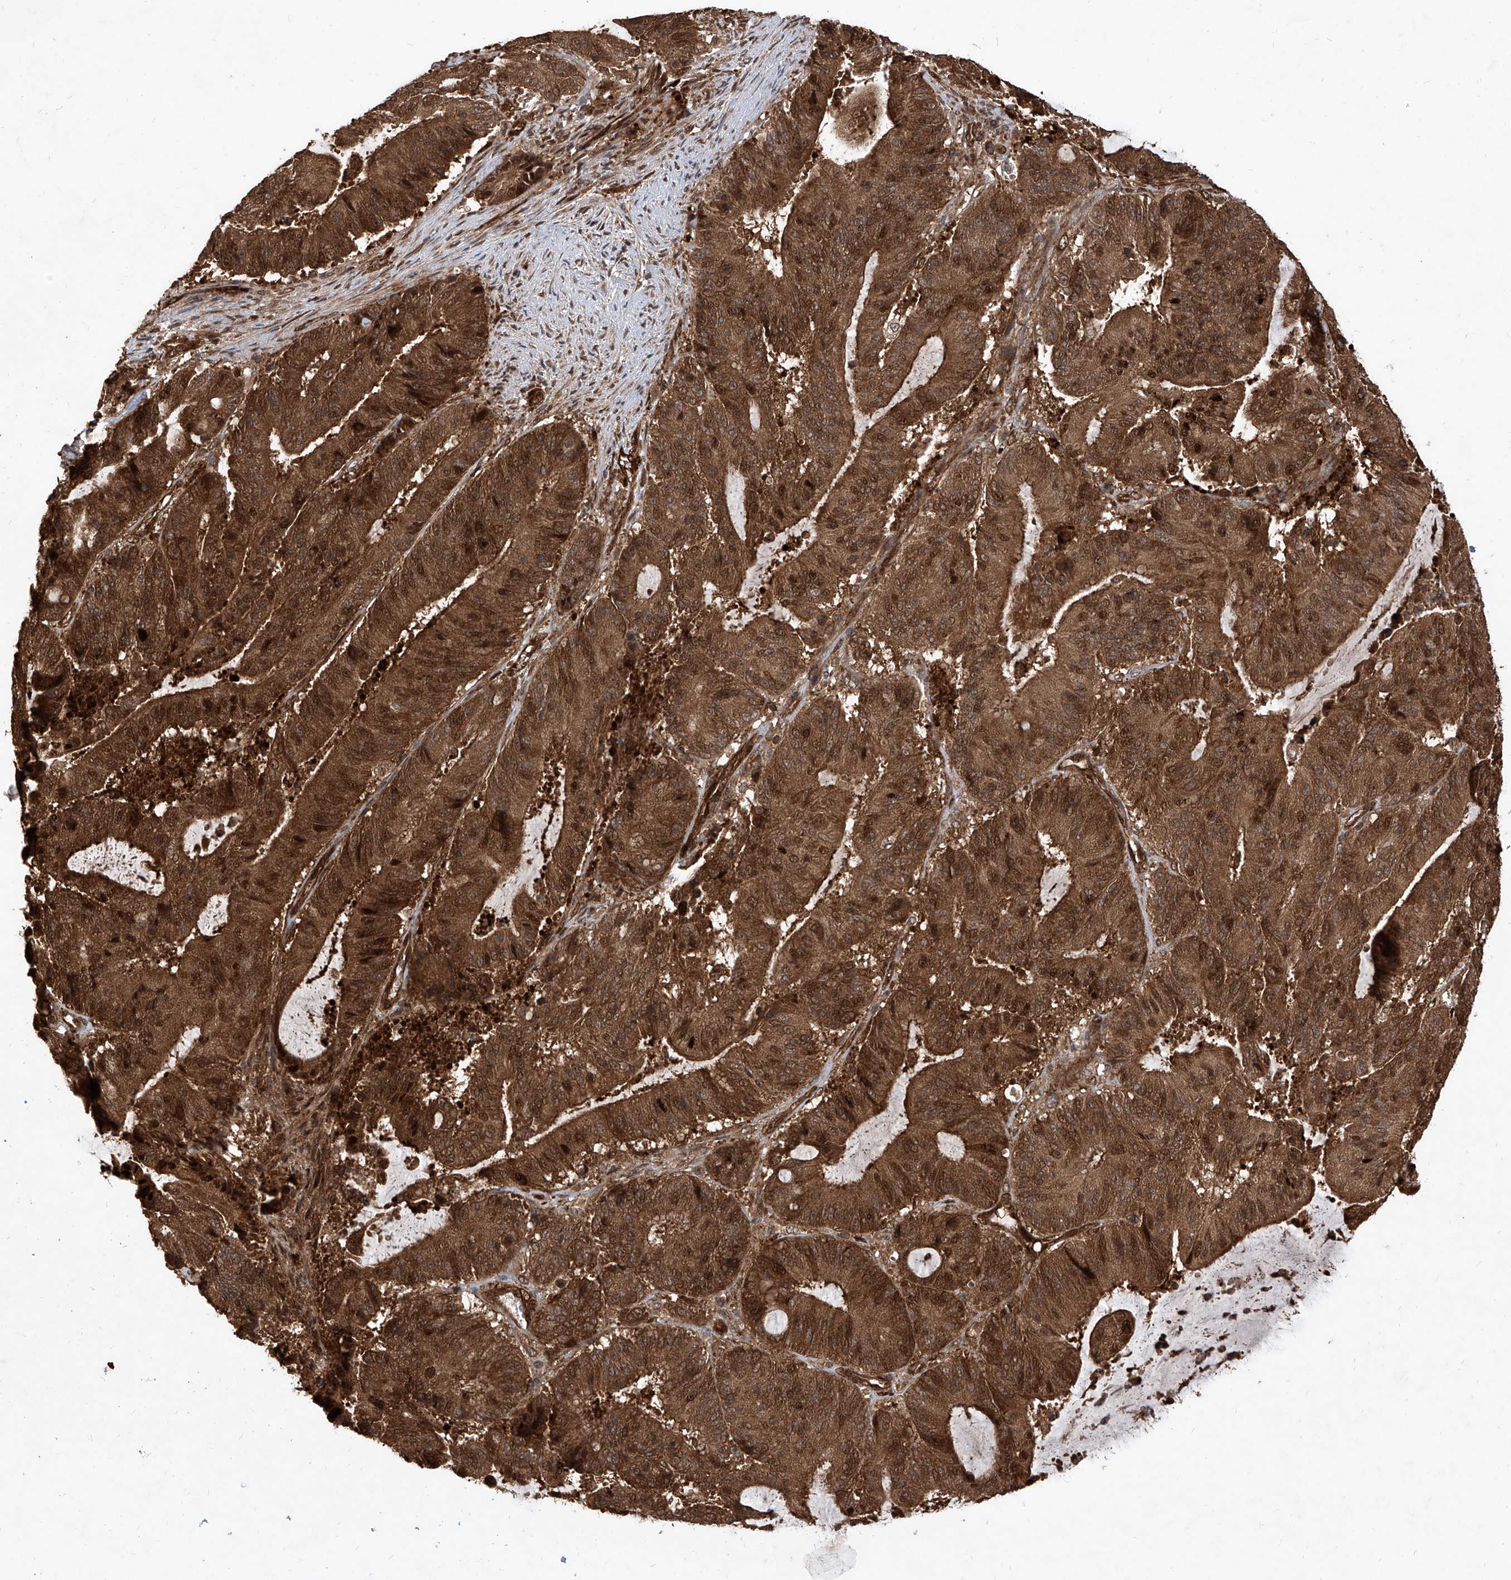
{"staining": {"intensity": "strong", "quantity": ">75%", "location": "cytoplasmic/membranous,nuclear"}, "tissue": "liver cancer", "cell_type": "Tumor cells", "image_type": "cancer", "snomed": [{"axis": "morphology", "description": "Normal tissue, NOS"}, {"axis": "morphology", "description": "Cholangiocarcinoma"}, {"axis": "topography", "description": "Liver"}, {"axis": "topography", "description": "Peripheral nerve tissue"}], "caption": "A brown stain labels strong cytoplasmic/membranous and nuclear staining of a protein in liver cancer (cholangiocarcinoma) tumor cells.", "gene": "MAGED2", "patient": {"sex": "female", "age": 73}}